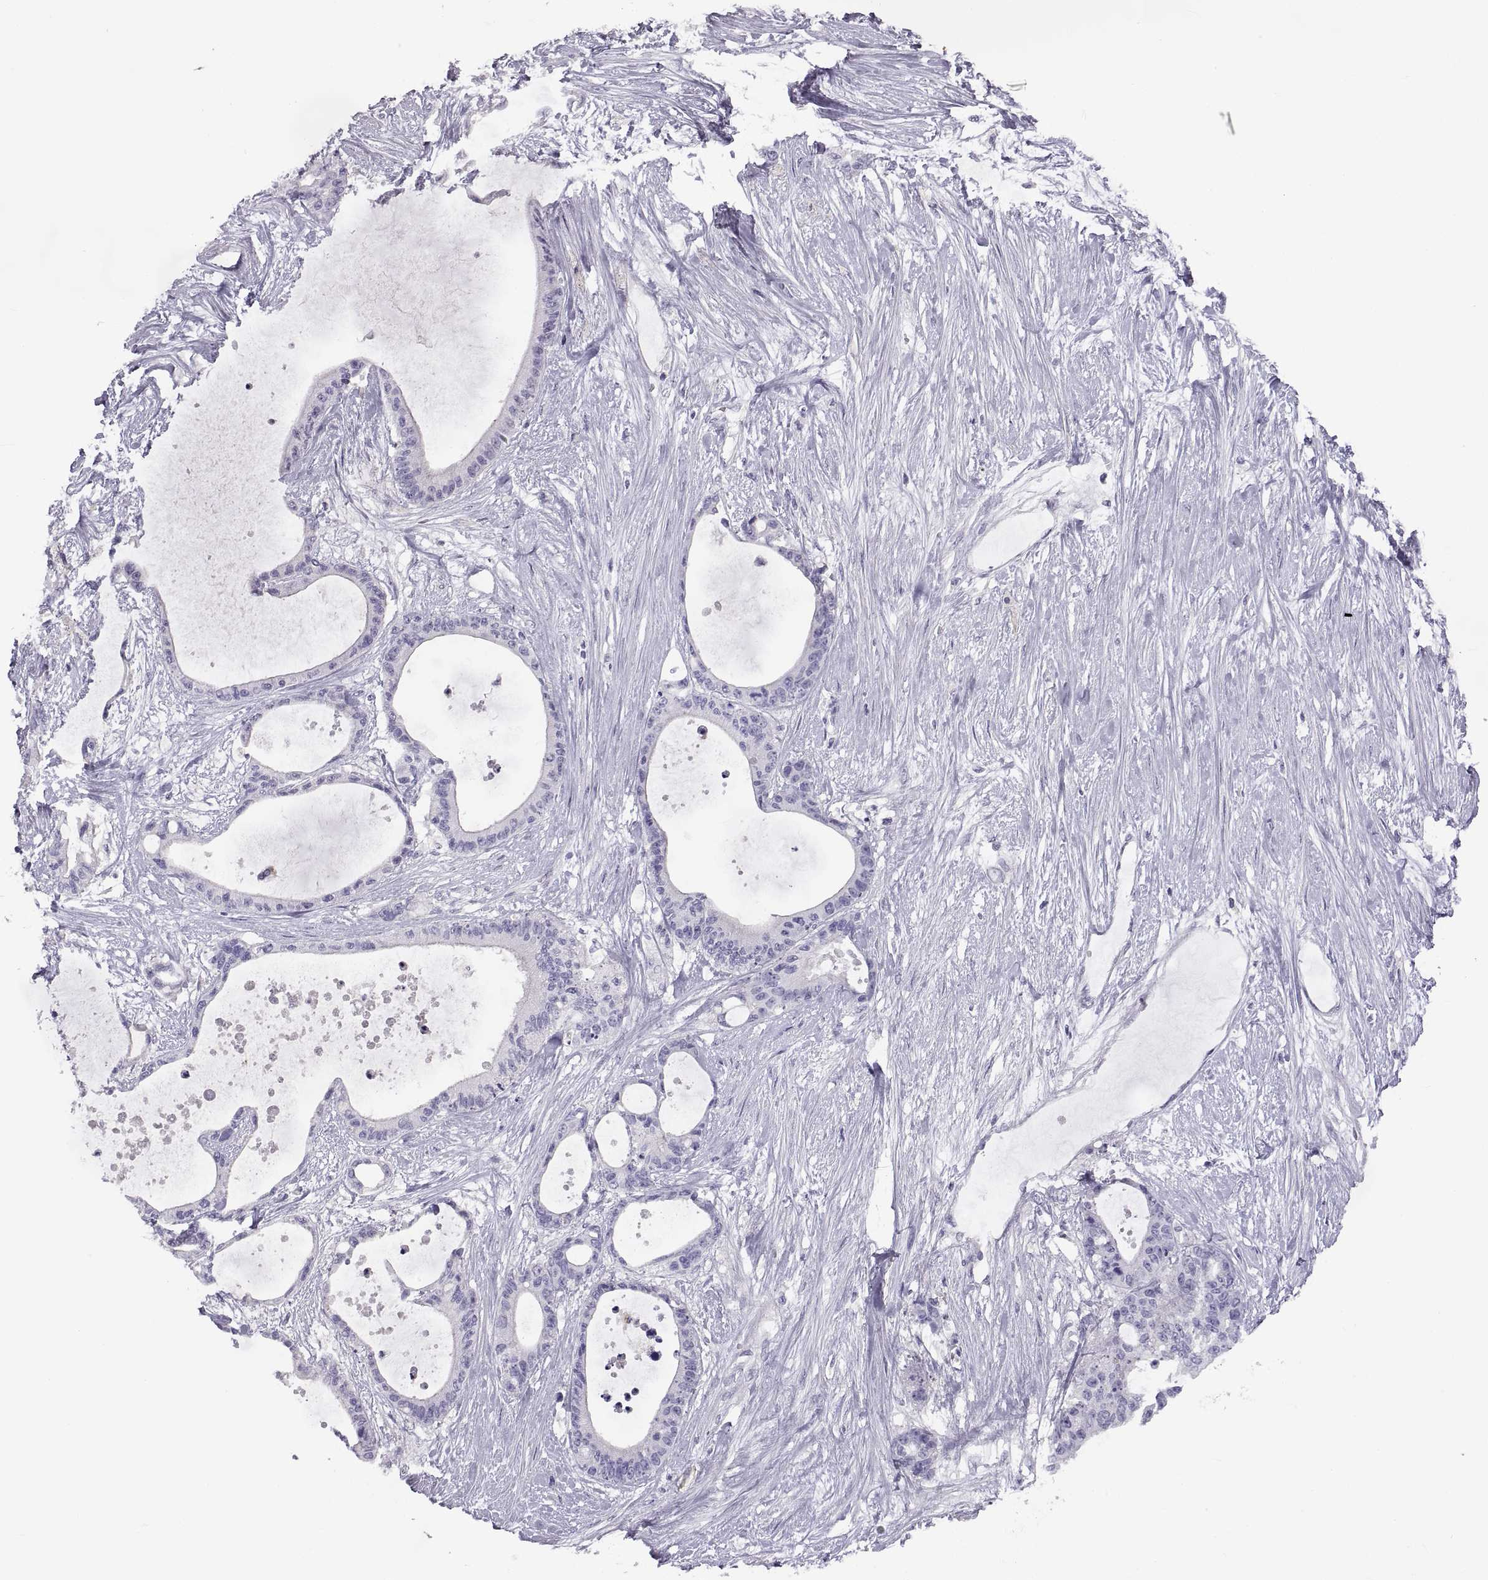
{"staining": {"intensity": "negative", "quantity": "none", "location": "none"}, "tissue": "liver cancer", "cell_type": "Tumor cells", "image_type": "cancer", "snomed": [{"axis": "morphology", "description": "Normal tissue, NOS"}, {"axis": "morphology", "description": "Cholangiocarcinoma"}, {"axis": "topography", "description": "Liver"}, {"axis": "topography", "description": "Peripheral nerve tissue"}], "caption": "An image of cholangiocarcinoma (liver) stained for a protein demonstrates no brown staining in tumor cells. (DAB immunohistochemistry (IHC) with hematoxylin counter stain).", "gene": "CRYBB3", "patient": {"sex": "female", "age": 73}}